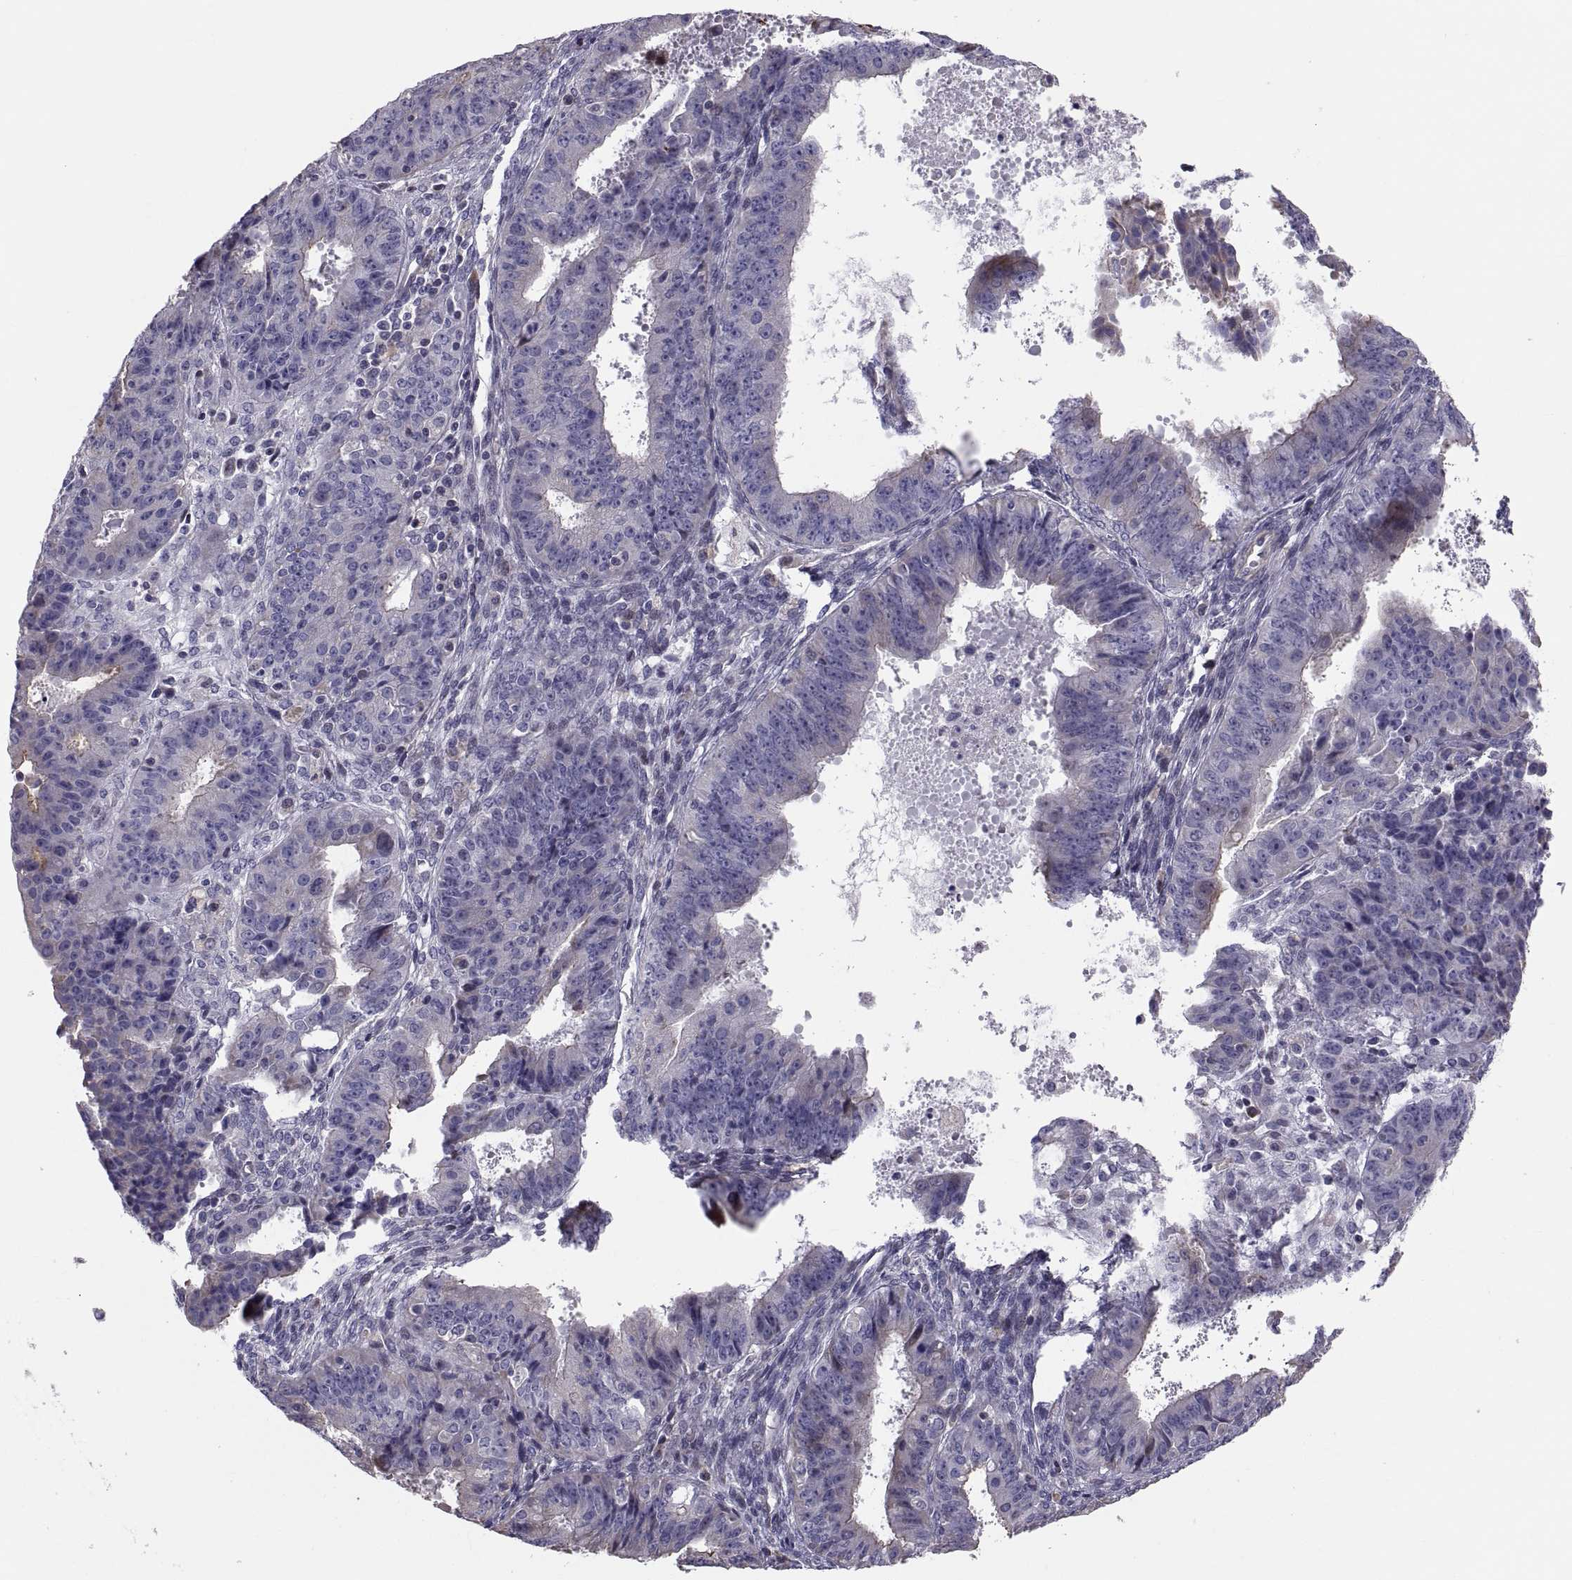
{"staining": {"intensity": "moderate", "quantity": "<25%", "location": "cytoplasmic/membranous"}, "tissue": "ovarian cancer", "cell_type": "Tumor cells", "image_type": "cancer", "snomed": [{"axis": "morphology", "description": "Carcinoma, endometroid"}, {"axis": "topography", "description": "Ovary"}], "caption": "Ovarian cancer stained for a protein displays moderate cytoplasmic/membranous positivity in tumor cells.", "gene": "ANO1", "patient": {"sex": "female", "age": 42}}